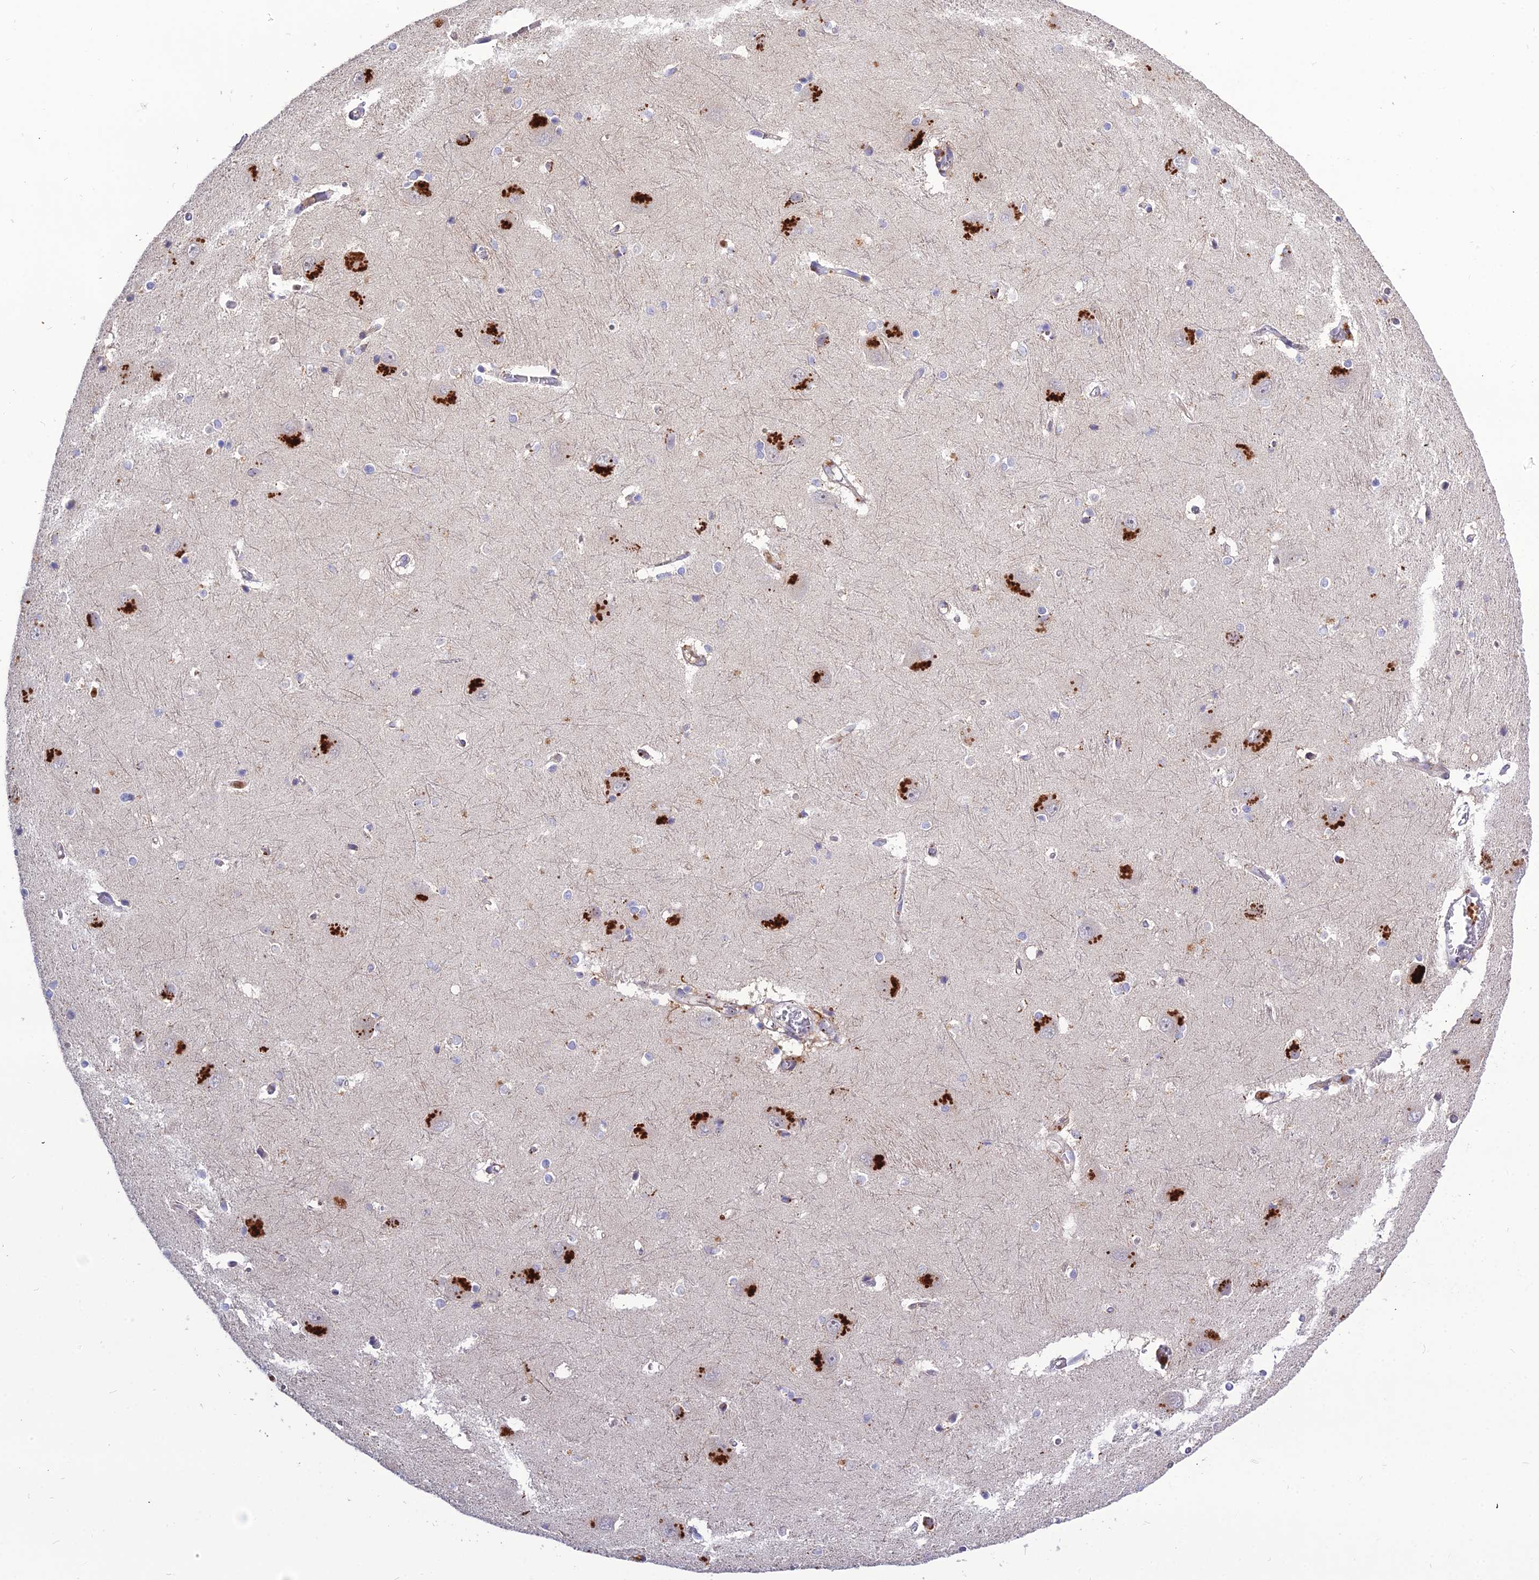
{"staining": {"intensity": "negative", "quantity": "none", "location": "none"}, "tissue": "caudate", "cell_type": "Glial cells", "image_type": "normal", "snomed": [{"axis": "morphology", "description": "Normal tissue, NOS"}, {"axis": "topography", "description": "Lateral ventricle wall"}], "caption": "Immunohistochemistry (IHC) histopathology image of normal caudate stained for a protein (brown), which displays no expression in glial cells. Brightfield microscopy of IHC stained with DAB (brown) and hematoxylin (blue), captured at high magnification.", "gene": "EID2", "patient": {"sex": "male", "age": 37}}